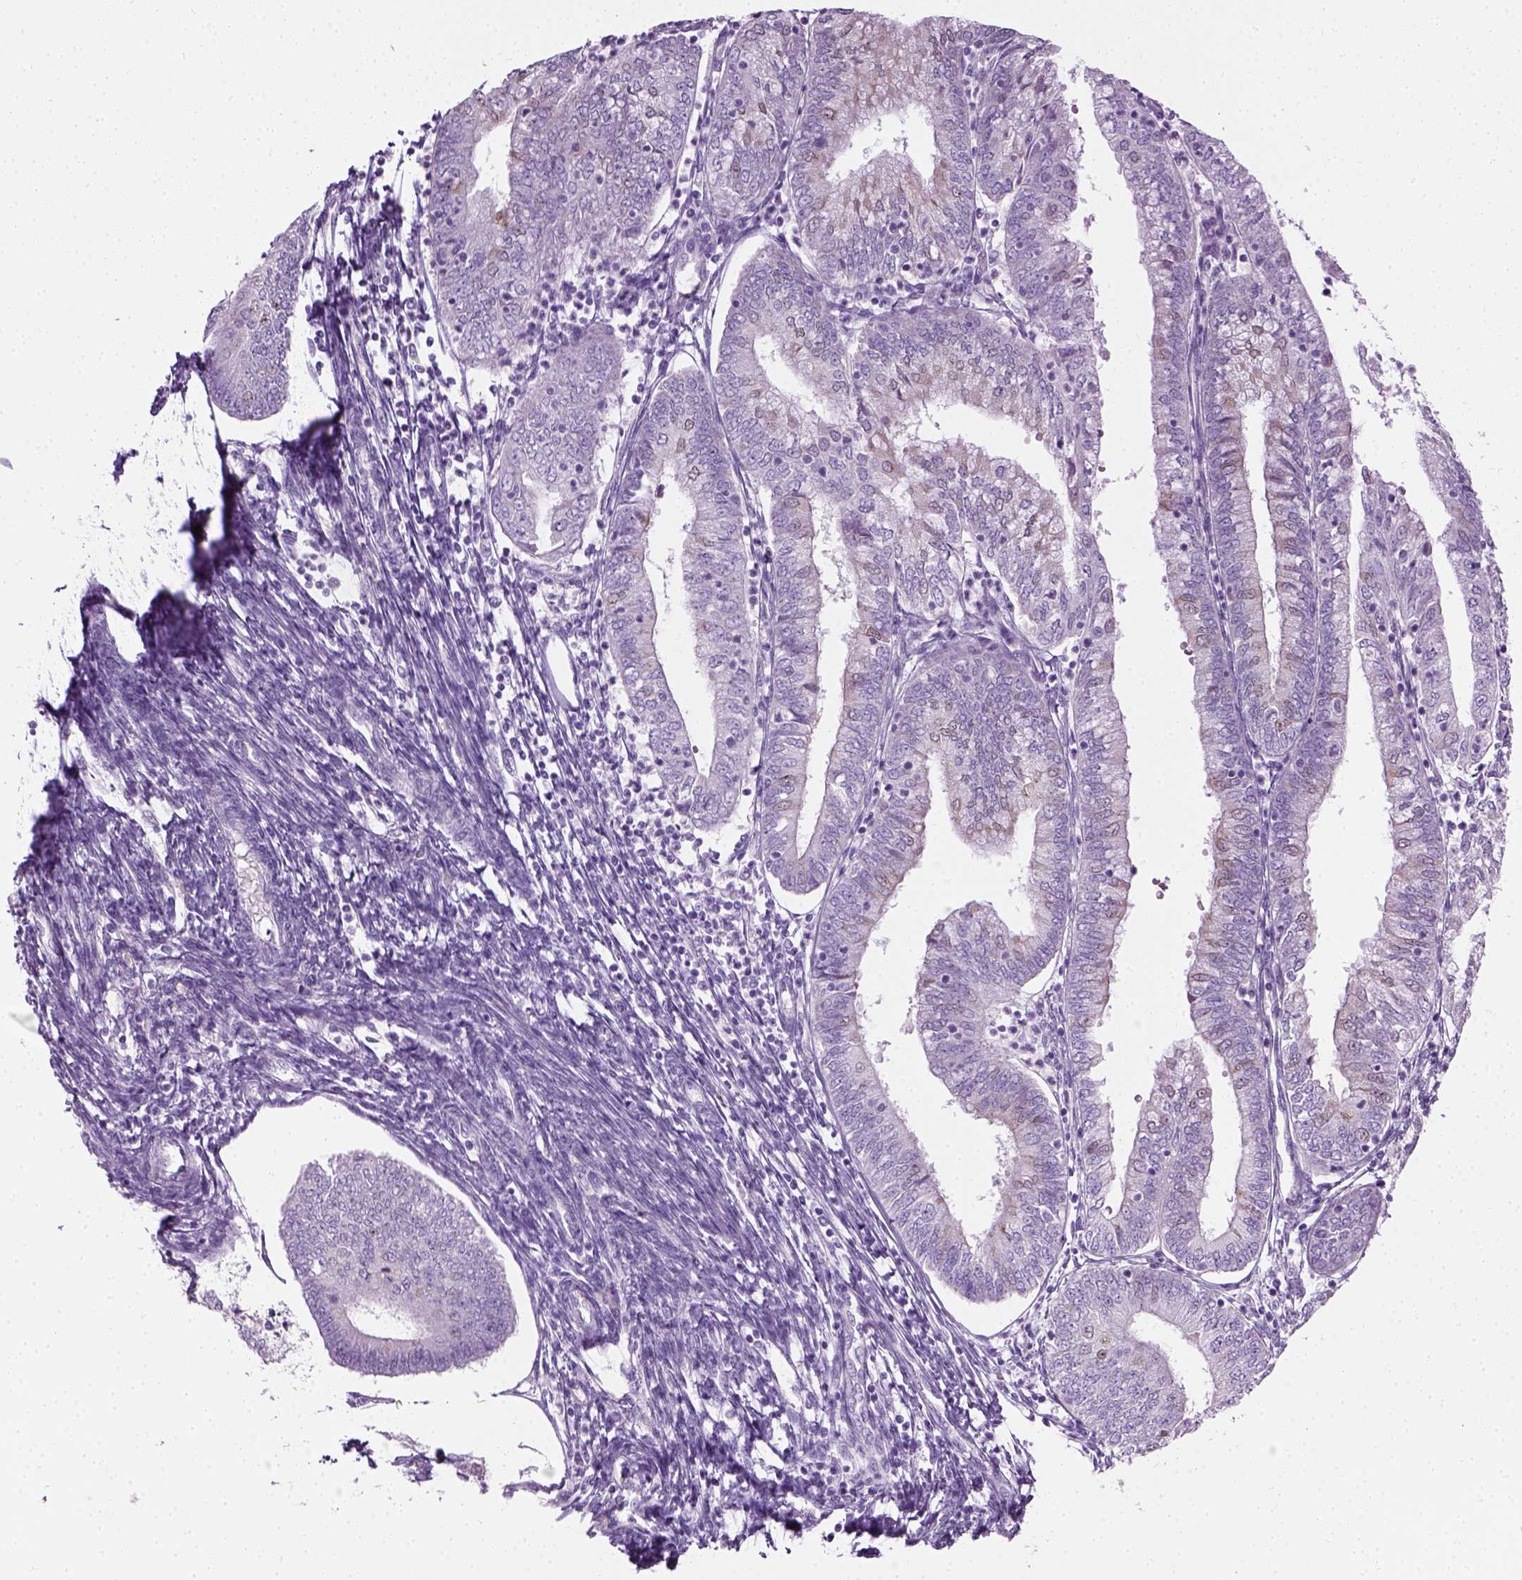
{"staining": {"intensity": "negative", "quantity": "none", "location": "none"}, "tissue": "endometrial cancer", "cell_type": "Tumor cells", "image_type": "cancer", "snomed": [{"axis": "morphology", "description": "Adenocarcinoma, NOS"}, {"axis": "topography", "description": "Endometrium"}], "caption": "This is an immunohistochemistry image of human endometrial cancer. There is no staining in tumor cells.", "gene": "CIBAR2", "patient": {"sex": "female", "age": 55}}